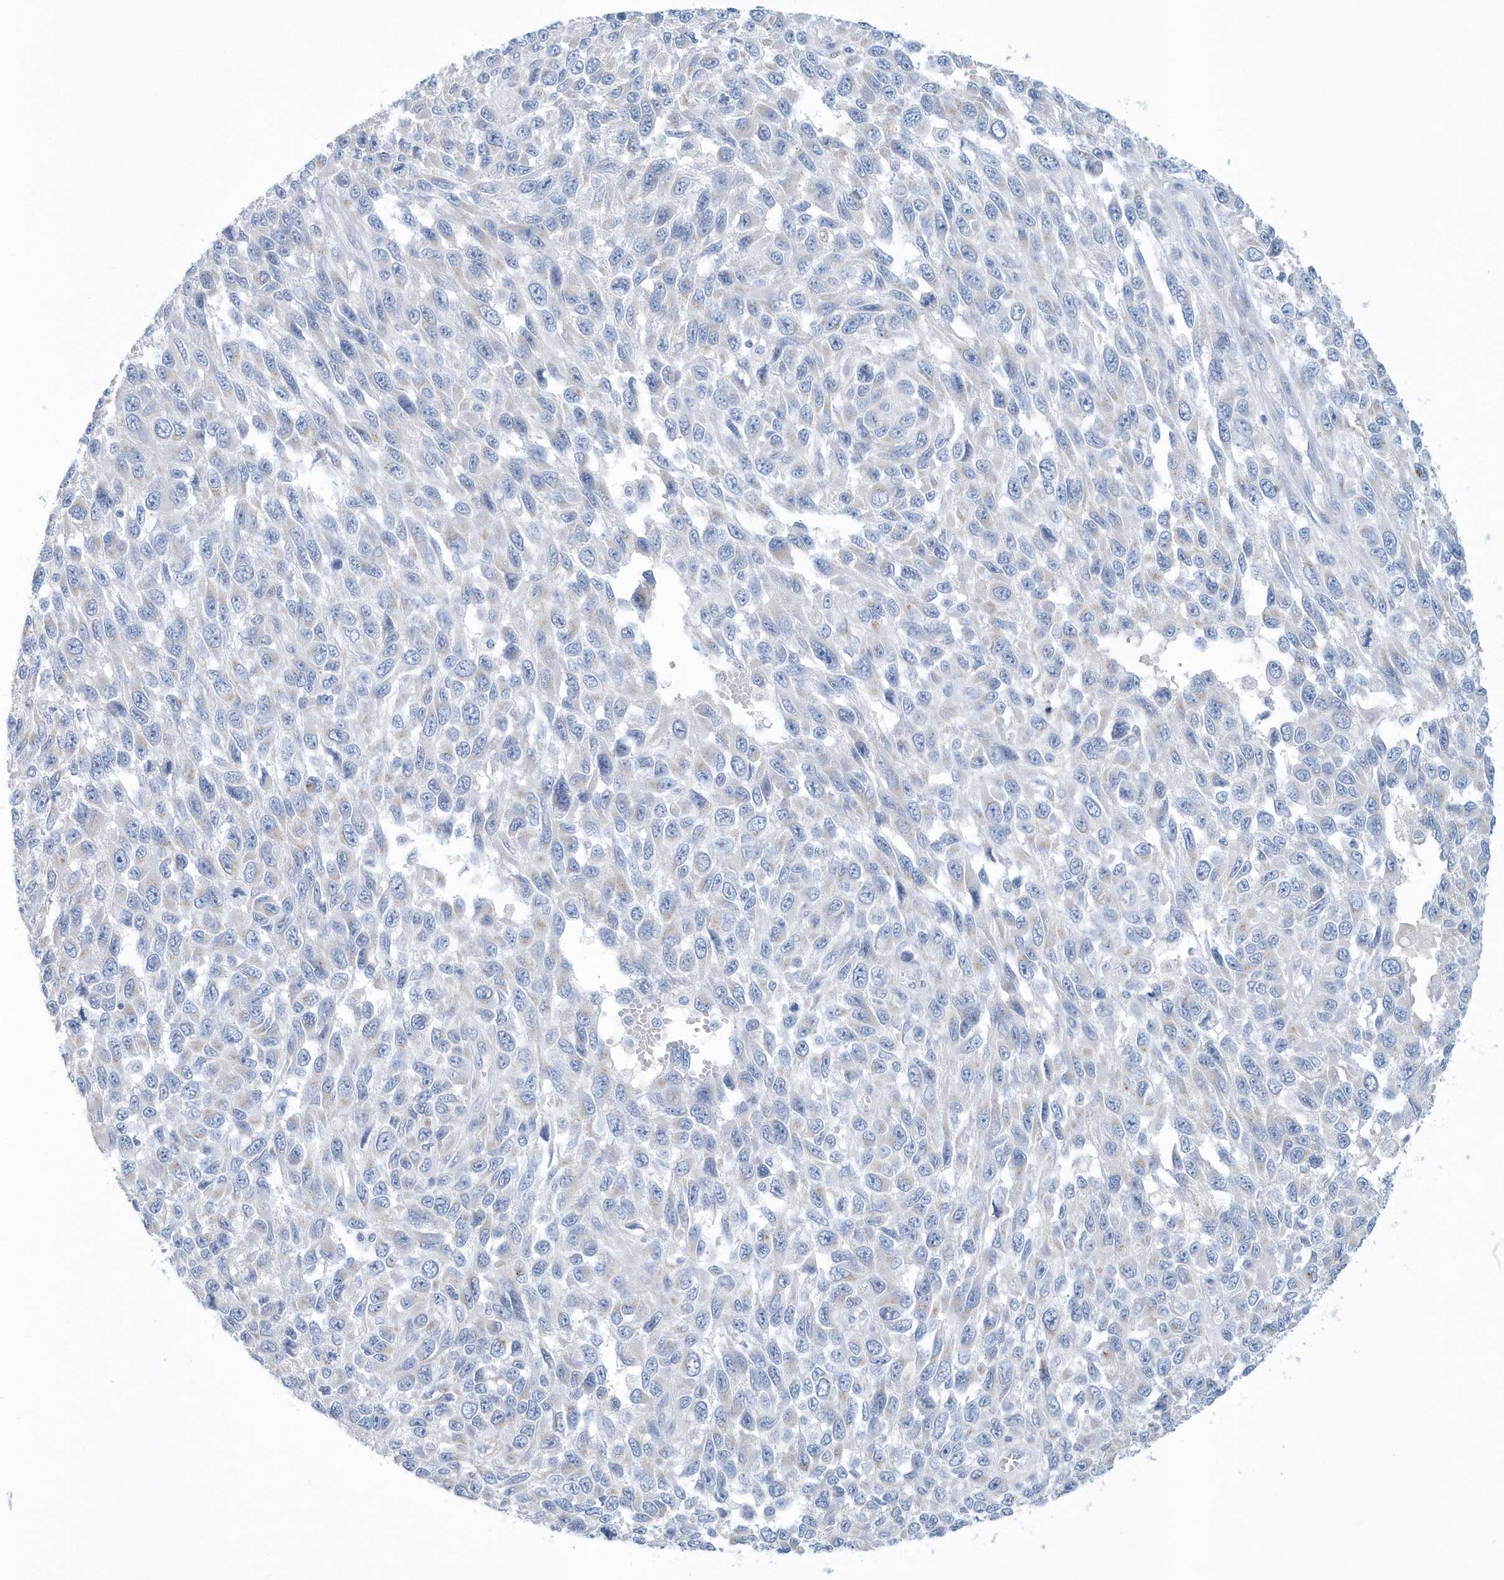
{"staining": {"intensity": "negative", "quantity": "none", "location": "none"}, "tissue": "melanoma", "cell_type": "Tumor cells", "image_type": "cancer", "snomed": [{"axis": "morphology", "description": "Malignant melanoma, NOS"}, {"axis": "topography", "description": "Skin"}], "caption": "DAB (3,3'-diaminobenzidine) immunohistochemical staining of melanoma reveals no significant positivity in tumor cells.", "gene": "SPATA18", "patient": {"sex": "female", "age": 96}}